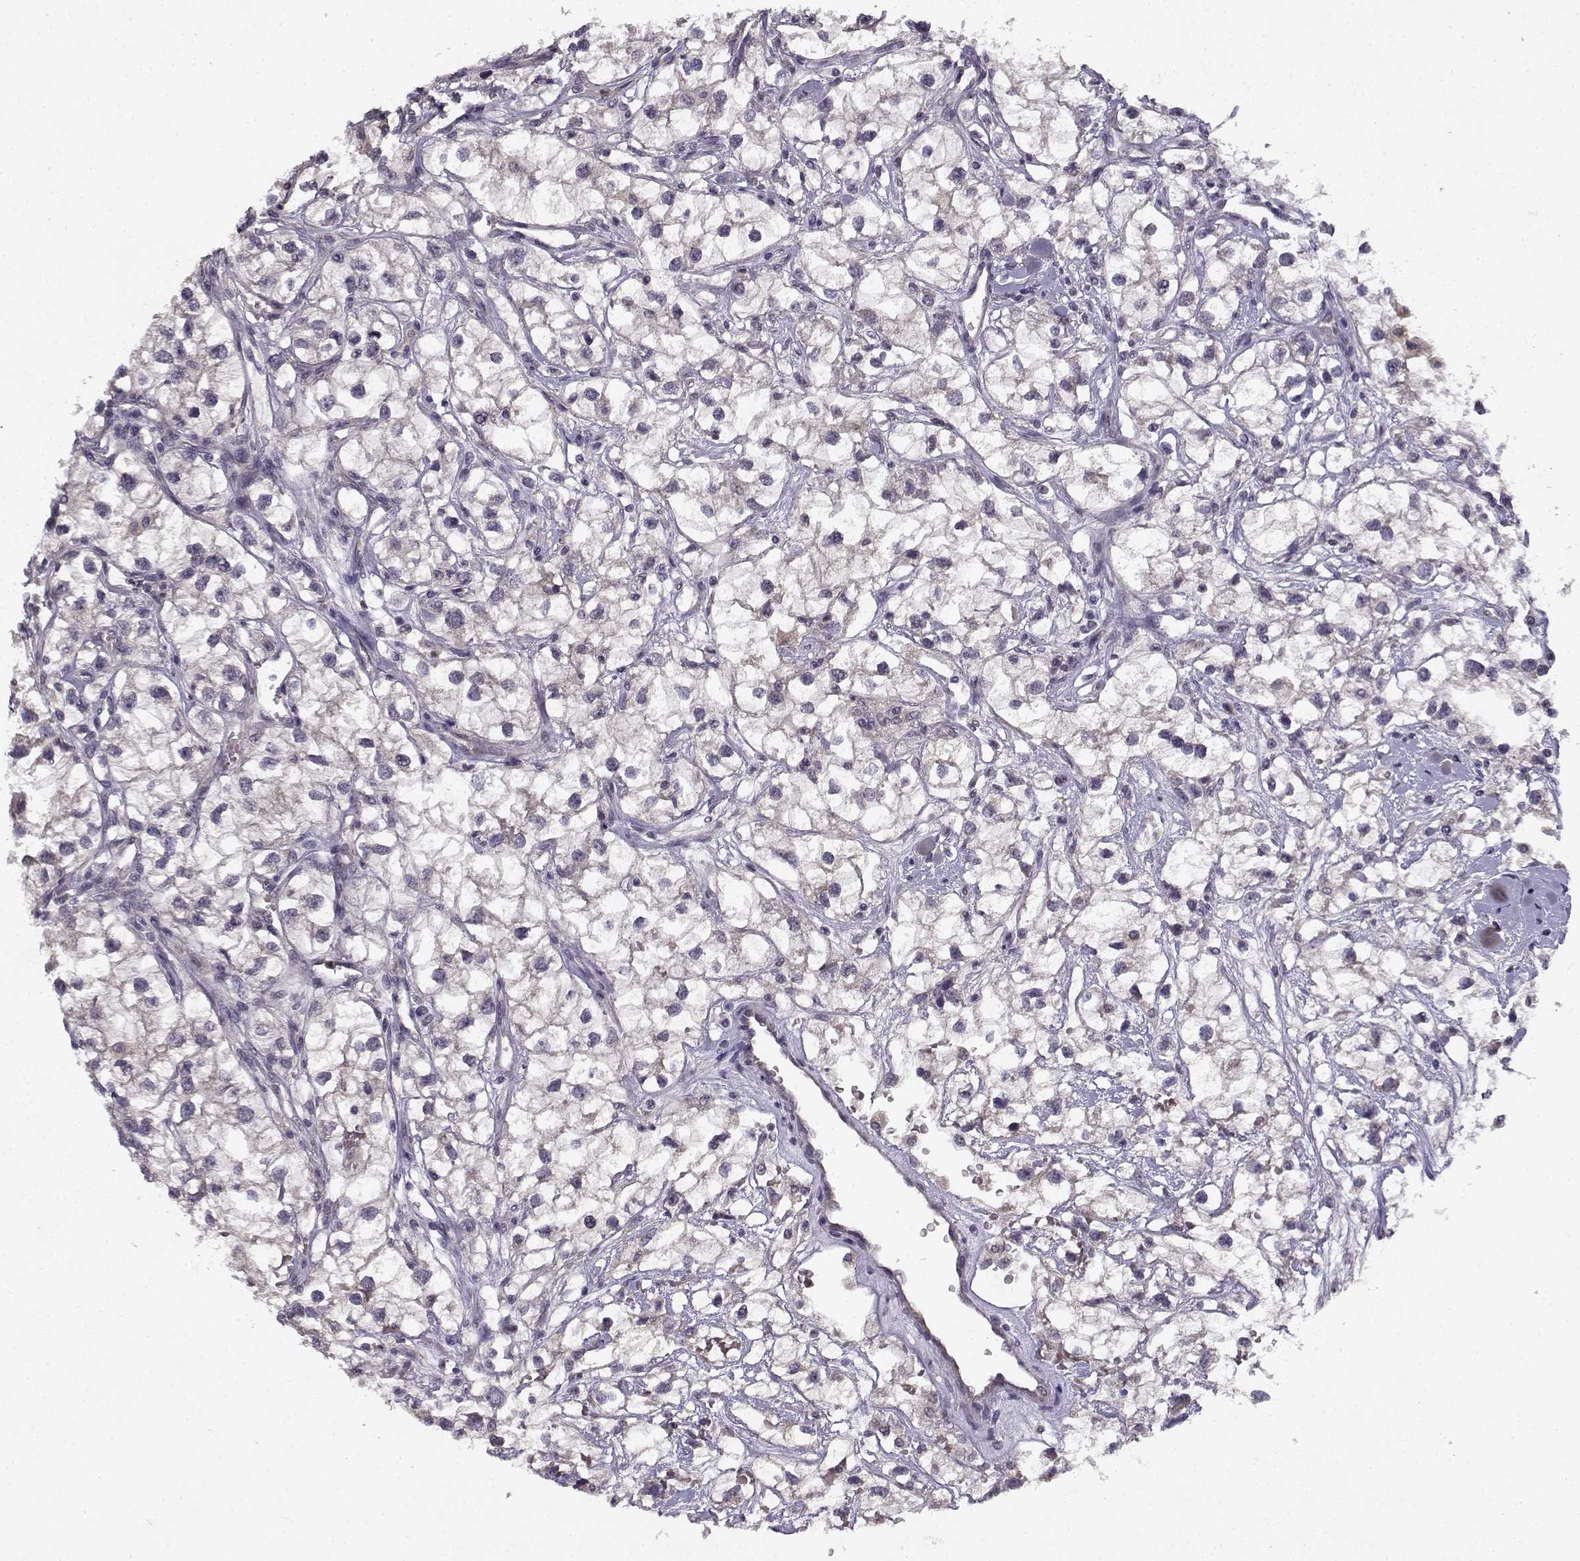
{"staining": {"intensity": "negative", "quantity": "none", "location": "none"}, "tissue": "renal cancer", "cell_type": "Tumor cells", "image_type": "cancer", "snomed": [{"axis": "morphology", "description": "Adenocarcinoma, NOS"}, {"axis": "topography", "description": "Kidney"}], "caption": "Tumor cells show no significant expression in renal adenocarcinoma.", "gene": "BMX", "patient": {"sex": "male", "age": 59}}